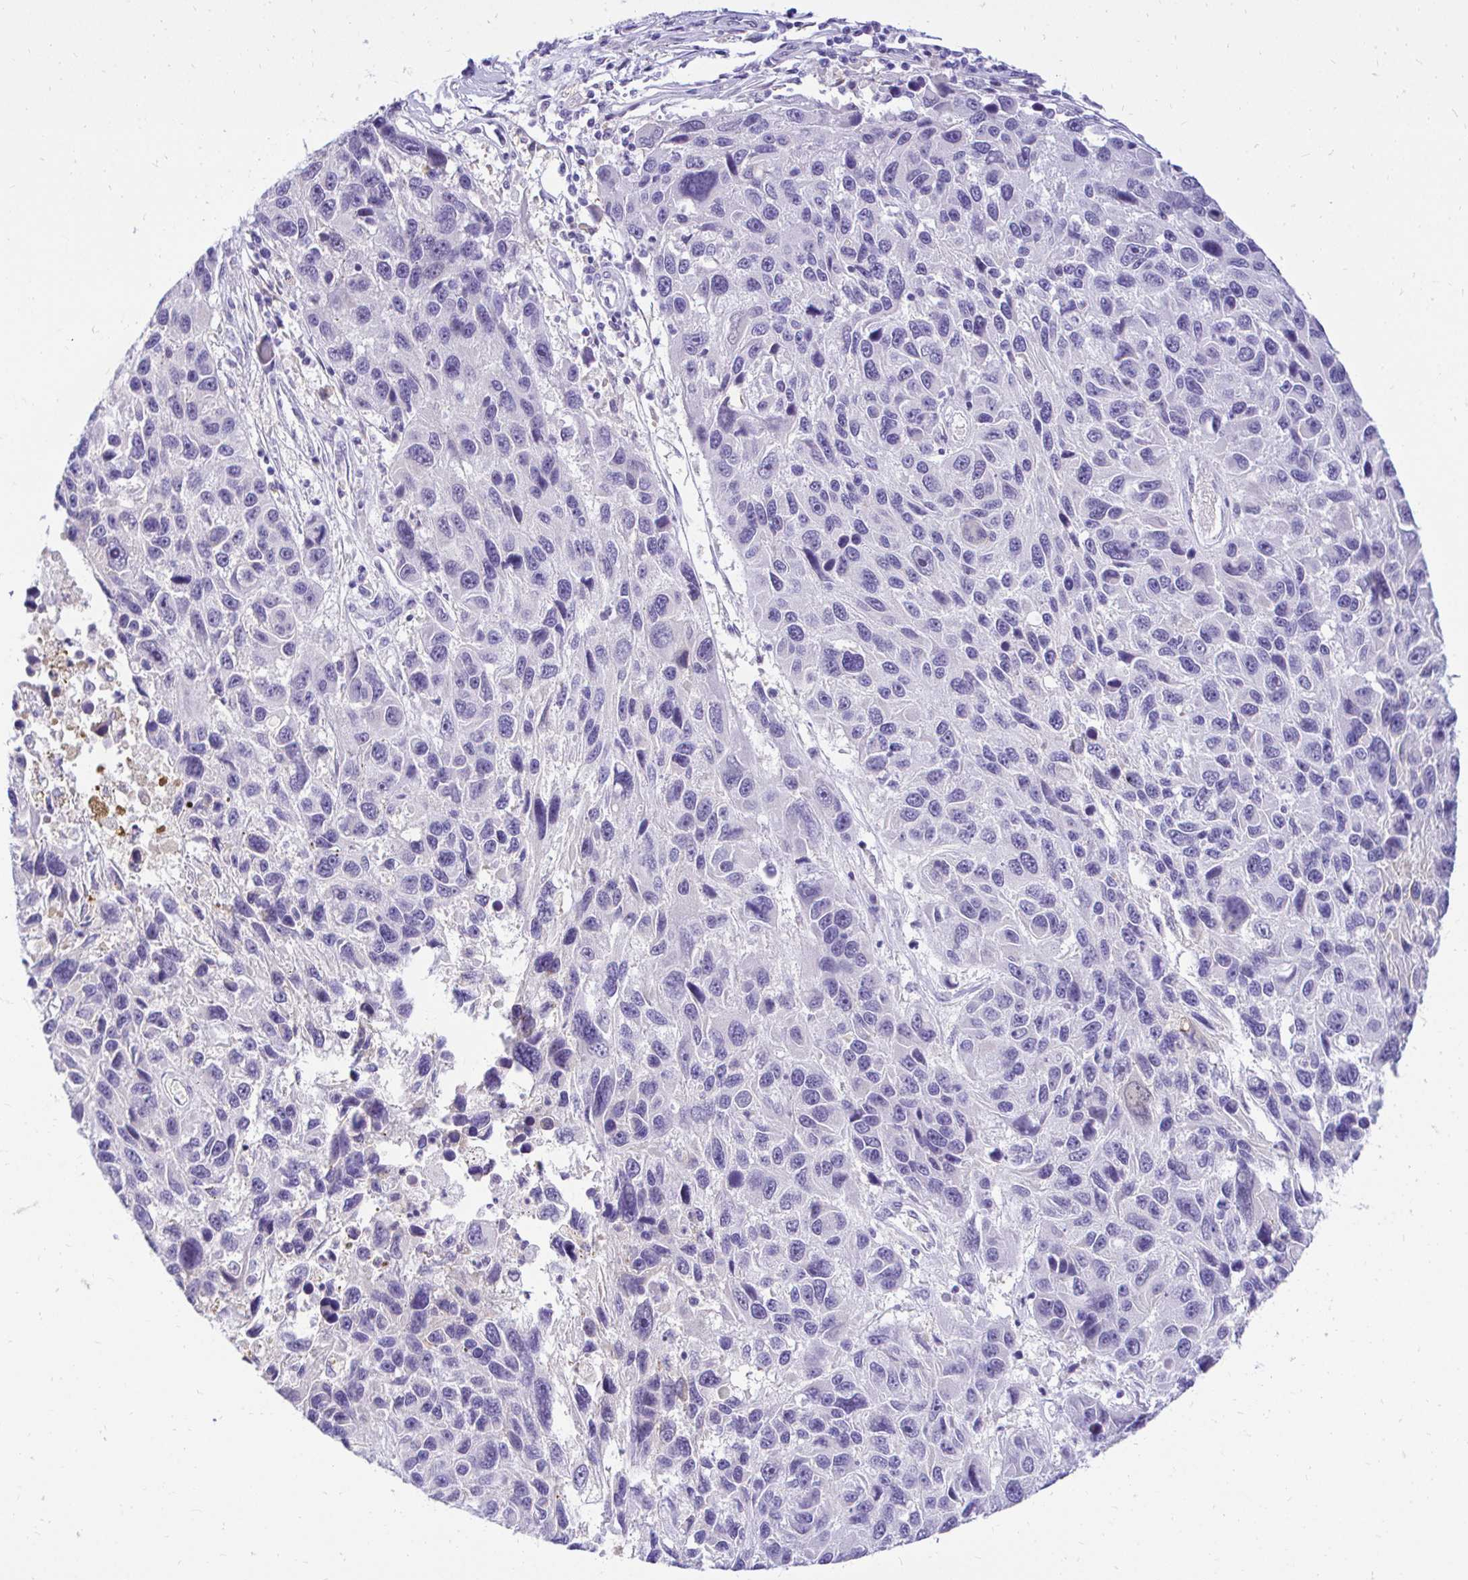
{"staining": {"intensity": "negative", "quantity": "none", "location": "none"}, "tissue": "melanoma", "cell_type": "Tumor cells", "image_type": "cancer", "snomed": [{"axis": "morphology", "description": "Malignant melanoma, NOS"}, {"axis": "topography", "description": "Skin"}], "caption": "IHC micrograph of malignant melanoma stained for a protein (brown), which reveals no expression in tumor cells. (Brightfield microscopy of DAB (3,3'-diaminobenzidine) immunohistochemistry (IHC) at high magnification).", "gene": "FATE1", "patient": {"sex": "male", "age": 53}}